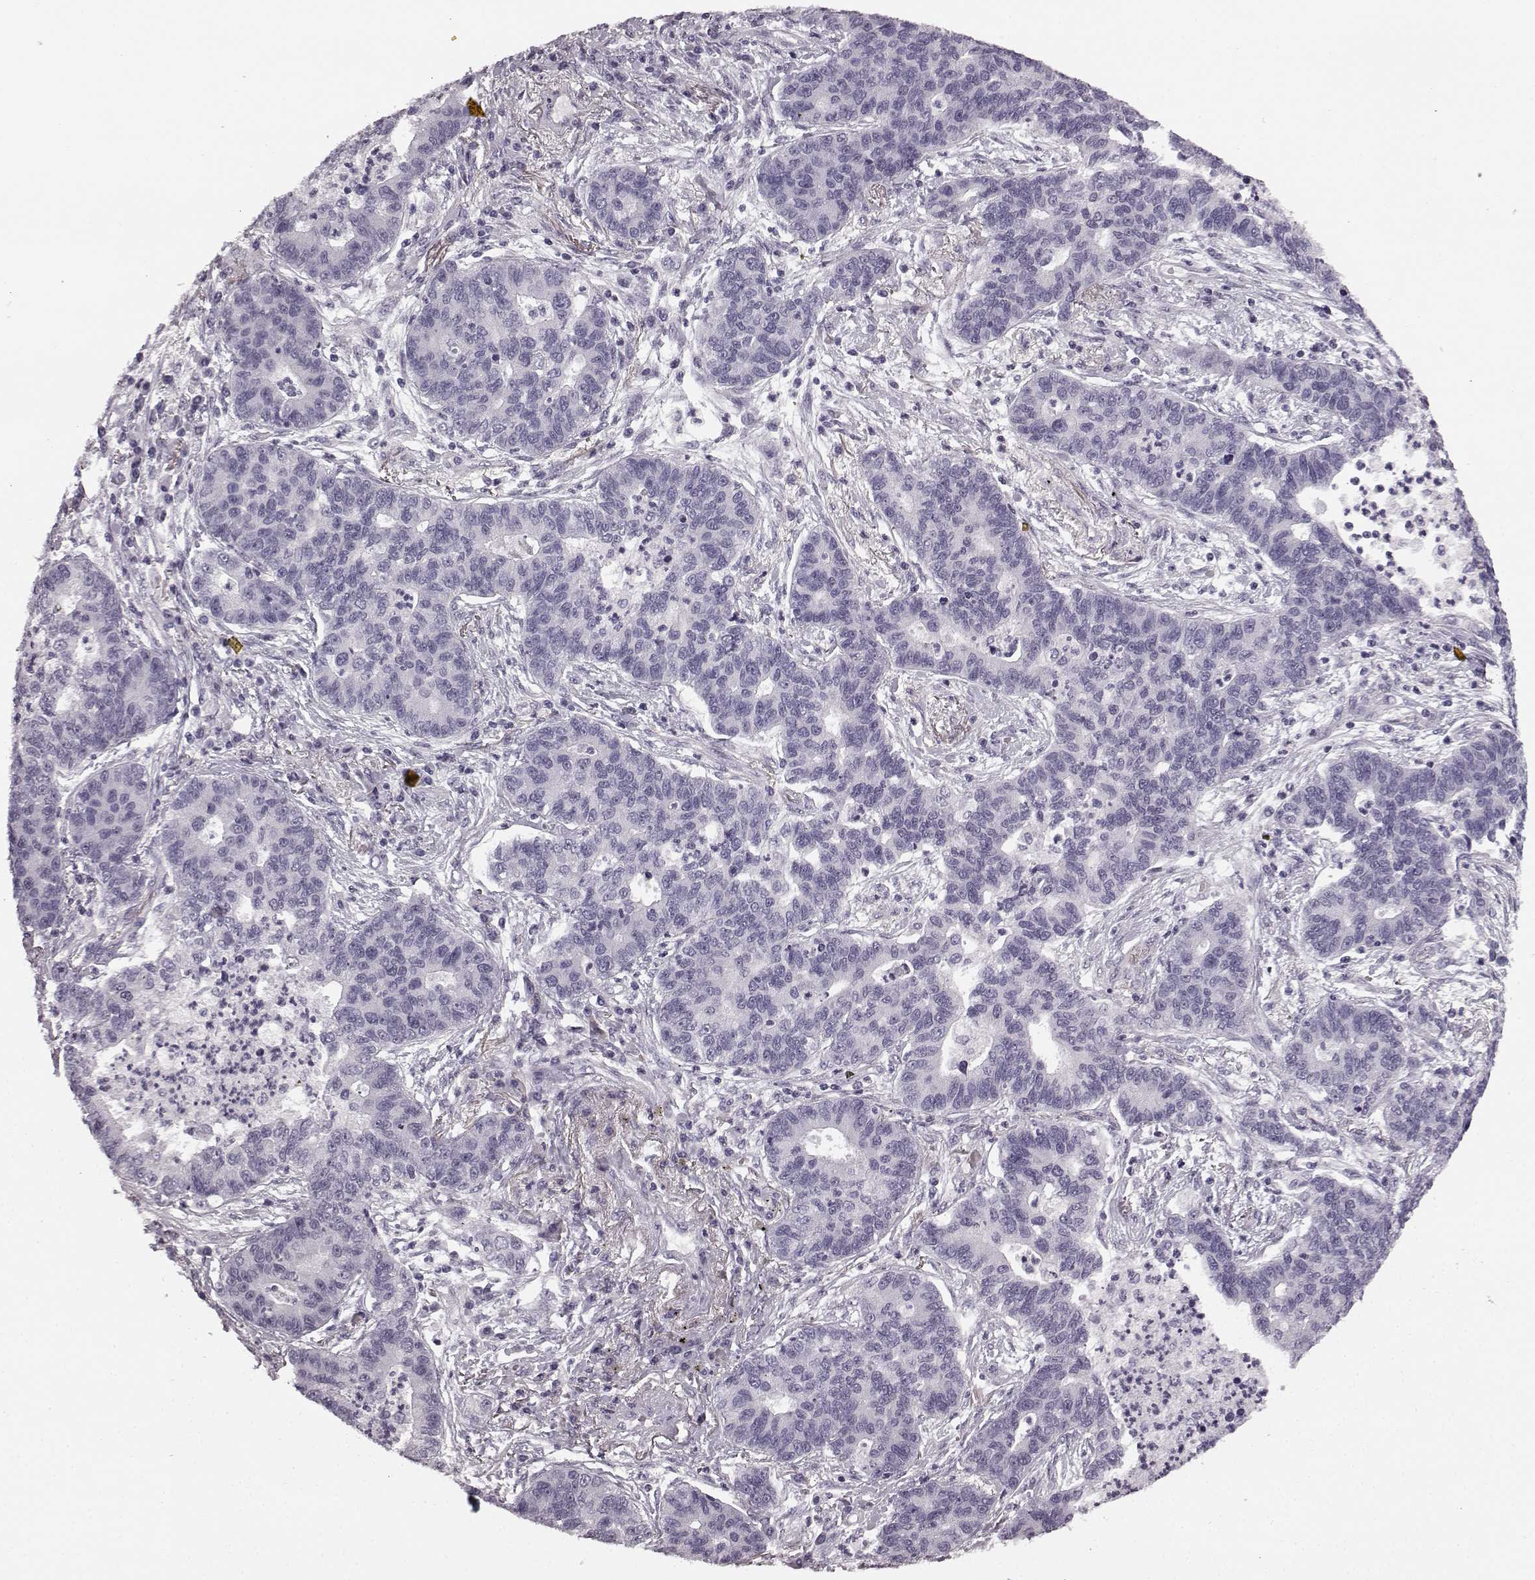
{"staining": {"intensity": "negative", "quantity": "none", "location": "none"}, "tissue": "lung cancer", "cell_type": "Tumor cells", "image_type": "cancer", "snomed": [{"axis": "morphology", "description": "Adenocarcinoma, NOS"}, {"axis": "topography", "description": "Lung"}], "caption": "Human lung cancer (adenocarcinoma) stained for a protein using IHC reveals no positivity in tumor cells.", "gene": "TMPRSS15", "patient": {"sex": "female", "age": 57}}